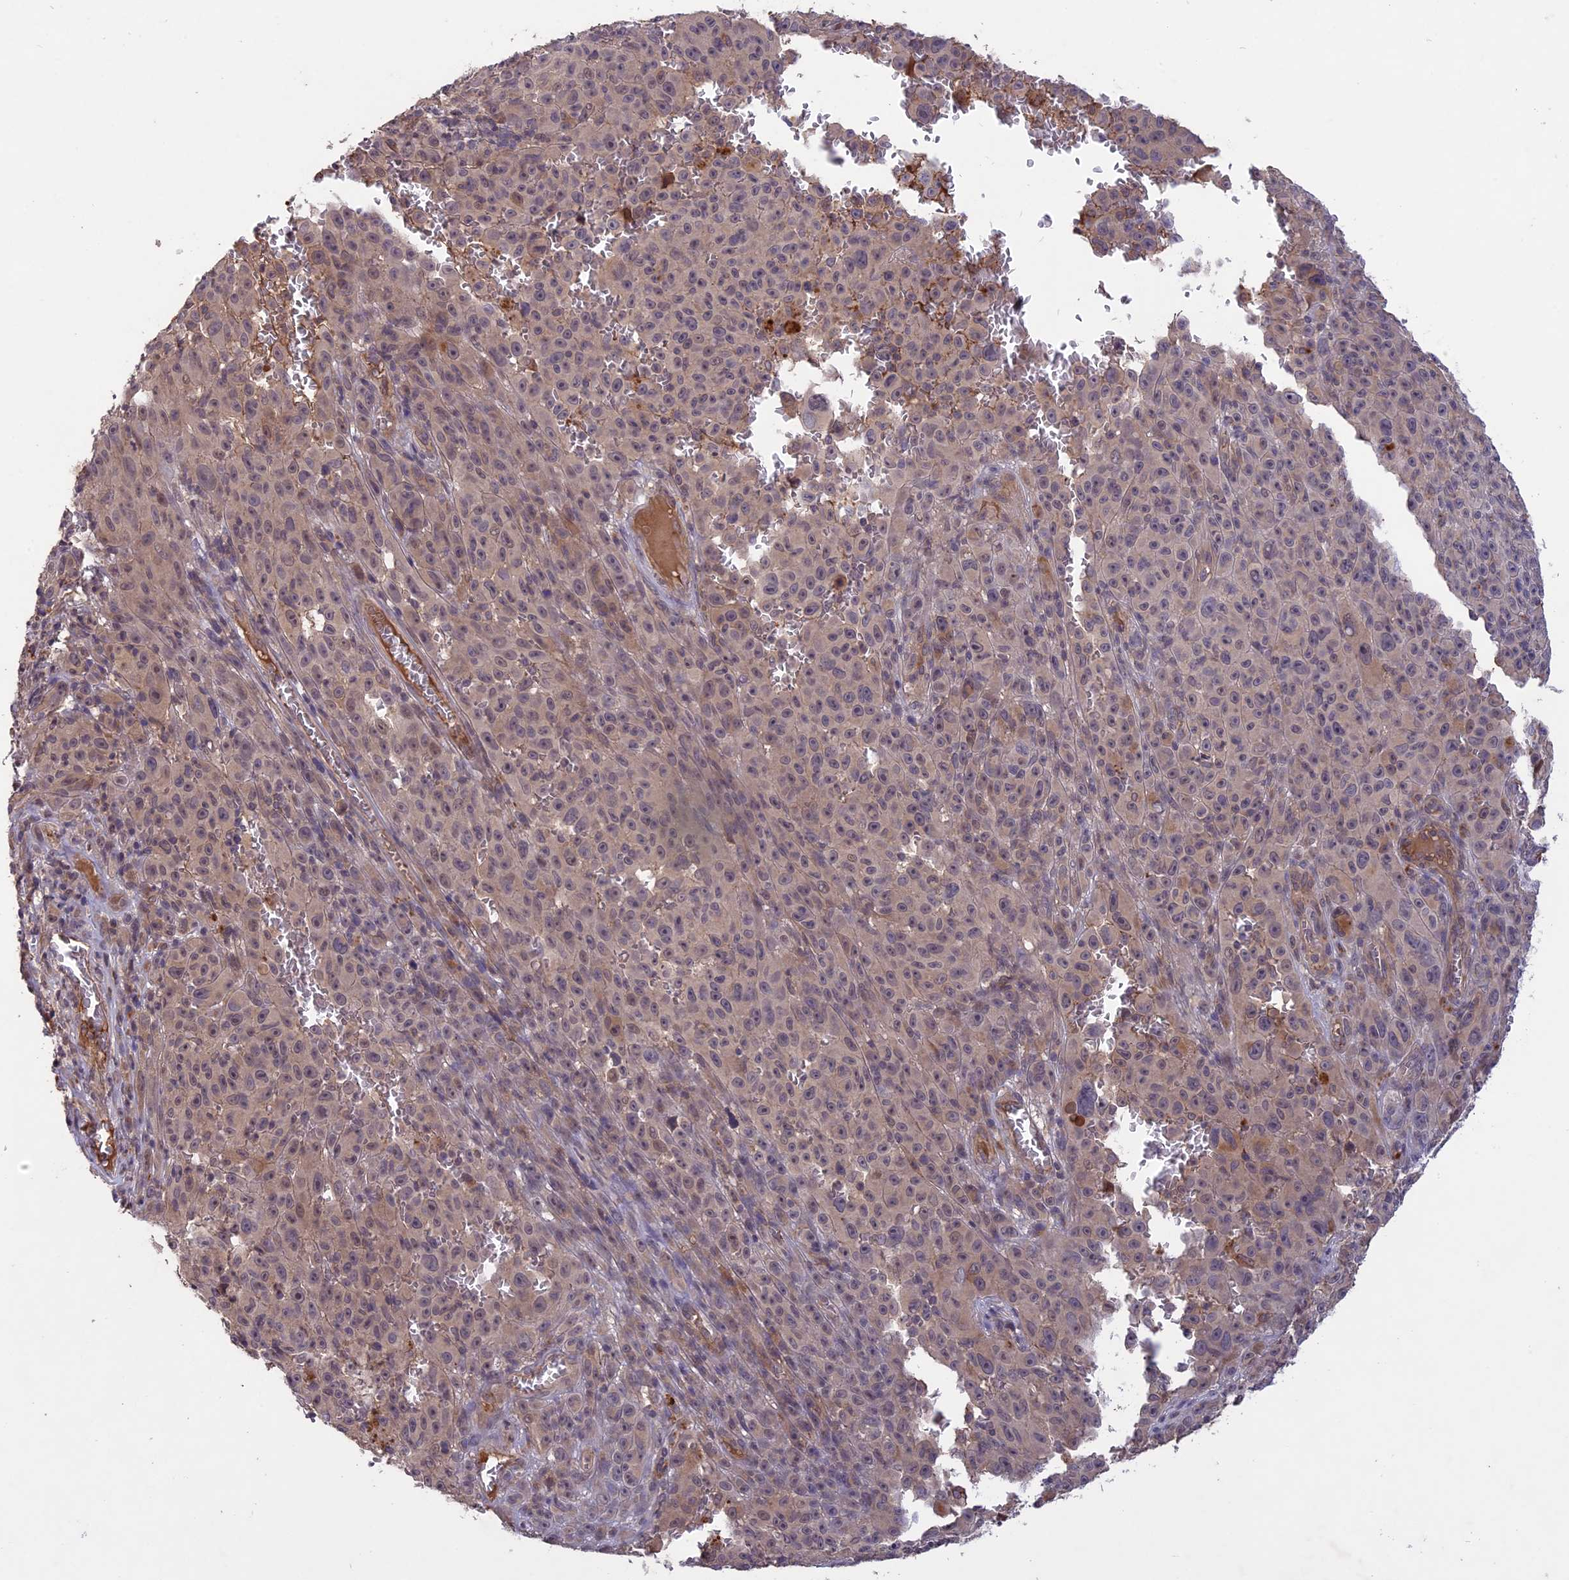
{"staining": {"intensity": "negative", "quantity": "none", "location": "none"}, "tissue": "melanoma", "cell_type": "Tumor cells", "image_type": "cancer", "snomed": [{"axis": "morphology", "description": "Malignant melanoma, NOS"}, {"axis": "topography", "description": "Skin"}], "caption": "Tumor cells show no significant protein positivity in malignant melanoma.", "gene": "ADO", "patient": {"sex": "female", "age": 82}}